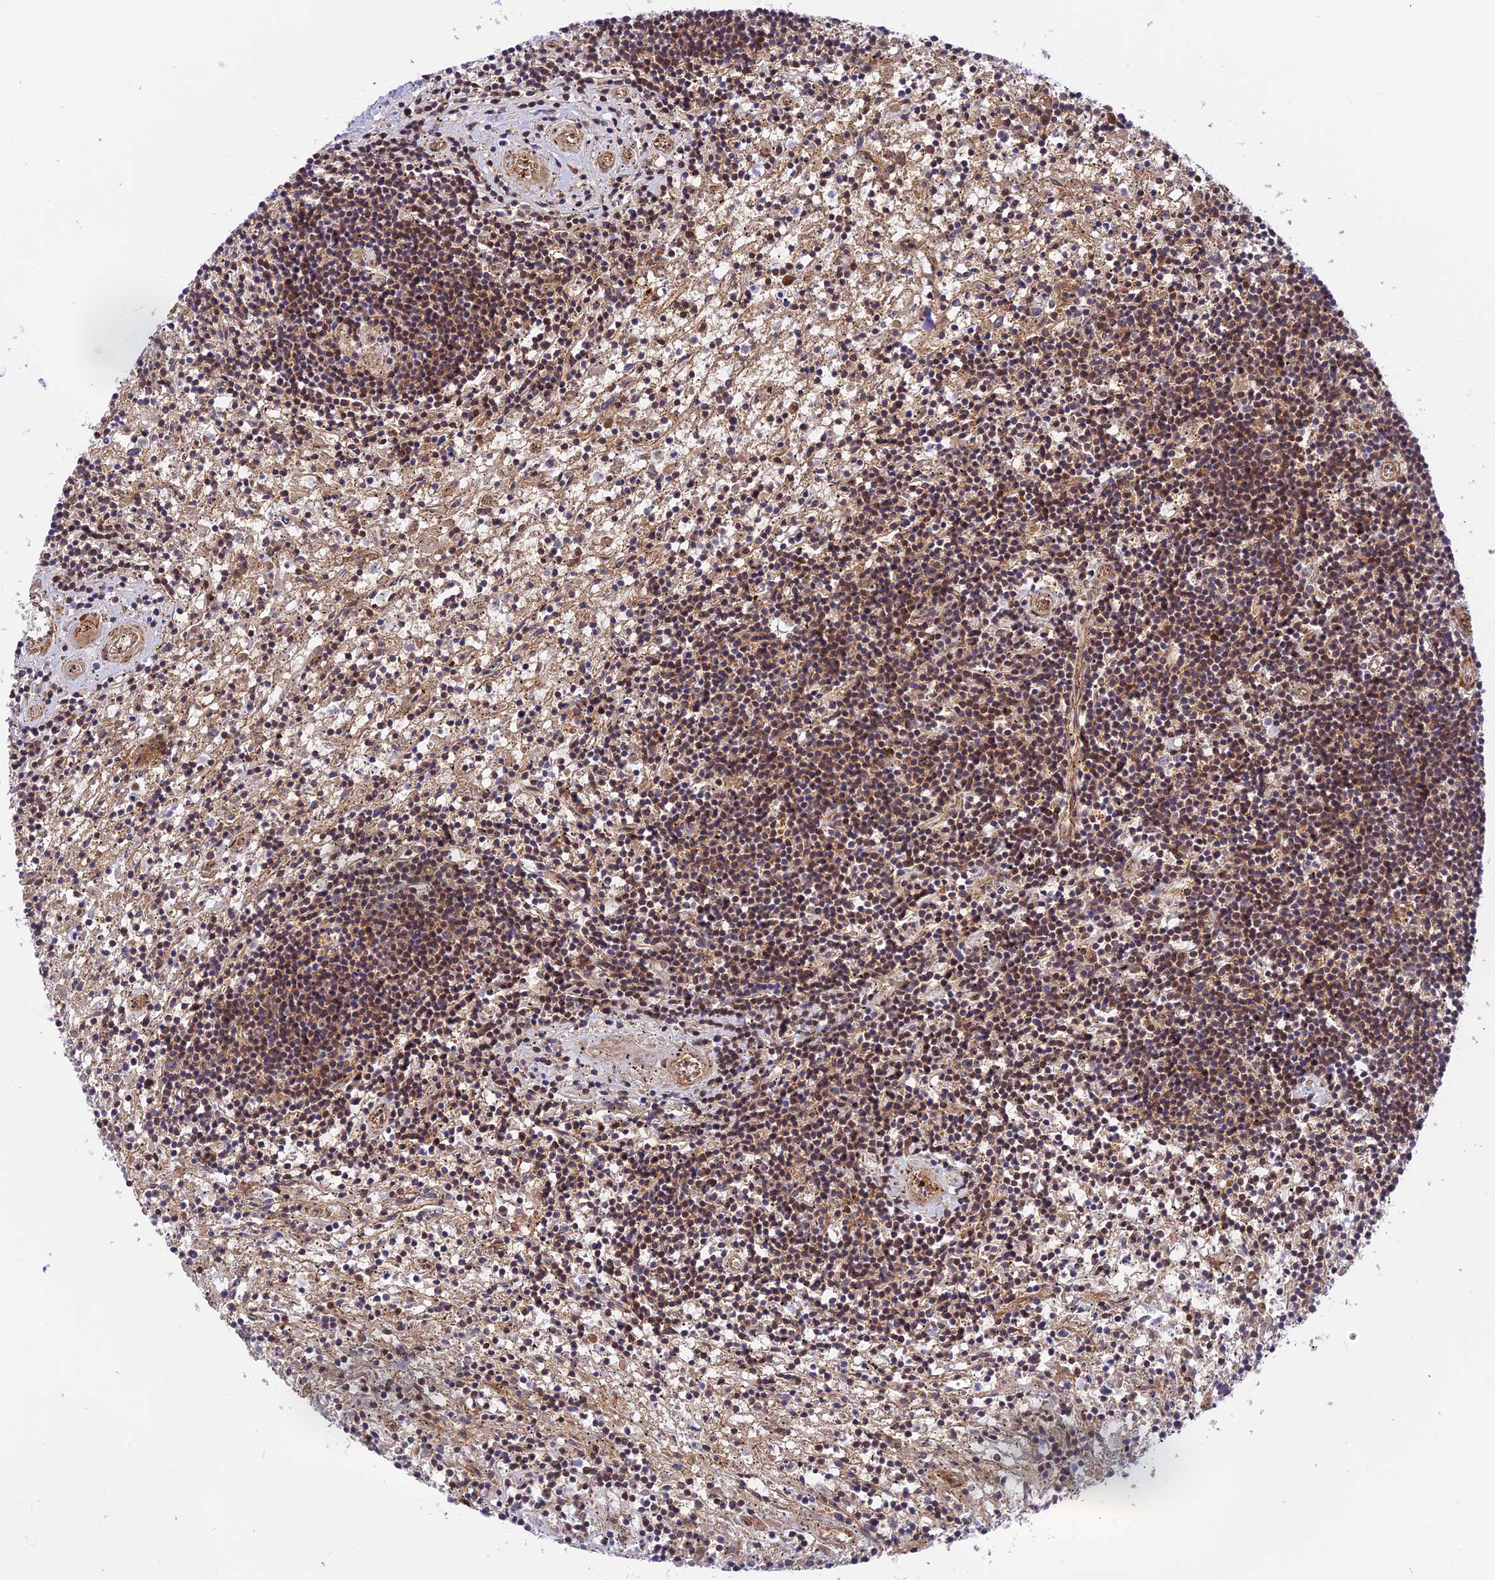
{"staining": {"intensity": "moderate", "quantity": "25%-75%", "location": "cytoplasmic/membranous"}, "tissue": "lymphoma", "cell_type": "Tumor cells", "image_type": "cancer", "snomed": [{"axis": "morphology", "description": "Malignant lymphoma, non-Hodgkin's type, Low grade"}, {"axis": "topography", "description": "Spleen"}], "caption": "IHC of low-grade malignant lymphoma, non-Hodgkin's type exhibits medium levels of moderate cytoplasmic/membranous staining in approximately 25%-75% of tumor cells.", "gene": "EVI5L", "patient": {"sex": "male", "age": 76}}